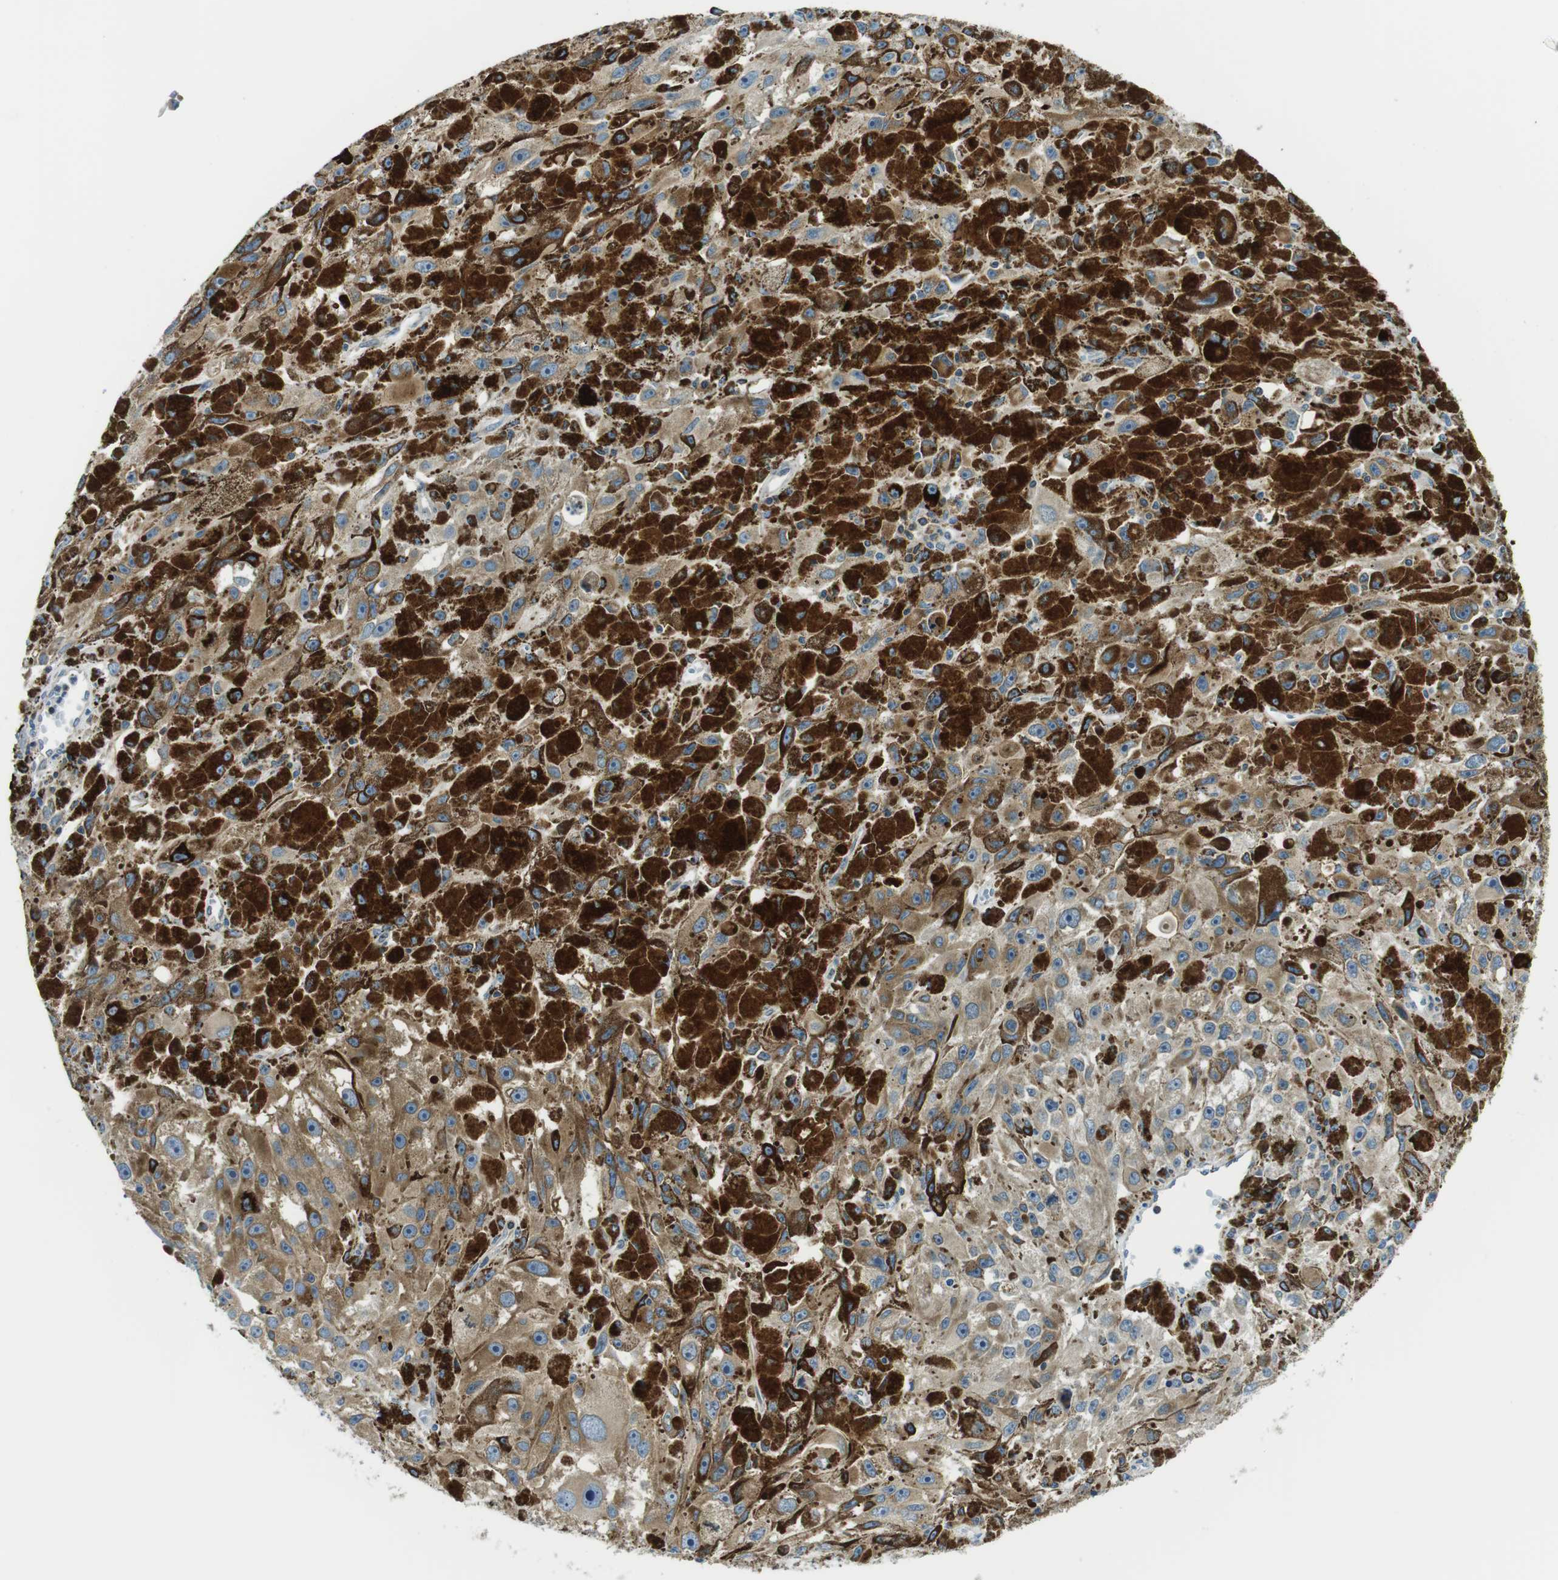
{"staining": {"intensity": "moderate", "quantity": "25%-75%", "location": "cytoplasmic/membranous"}, "tissue": "melanoma", "cell_type": "Tumor cells", "image_type": "cancer", "snomed": [{"axis": "morphology", "description": "Malignant melanoma, NOS"}, {"axis": "topography", "description": "Skin"}], "caption": "Tumor cells show moderate cytoplasmic/membranous staining in approximately 25%-75% of cells in malignant melanoma.", "gene": "KCNE3", "patient": {"sex": "female", "age": 104}}